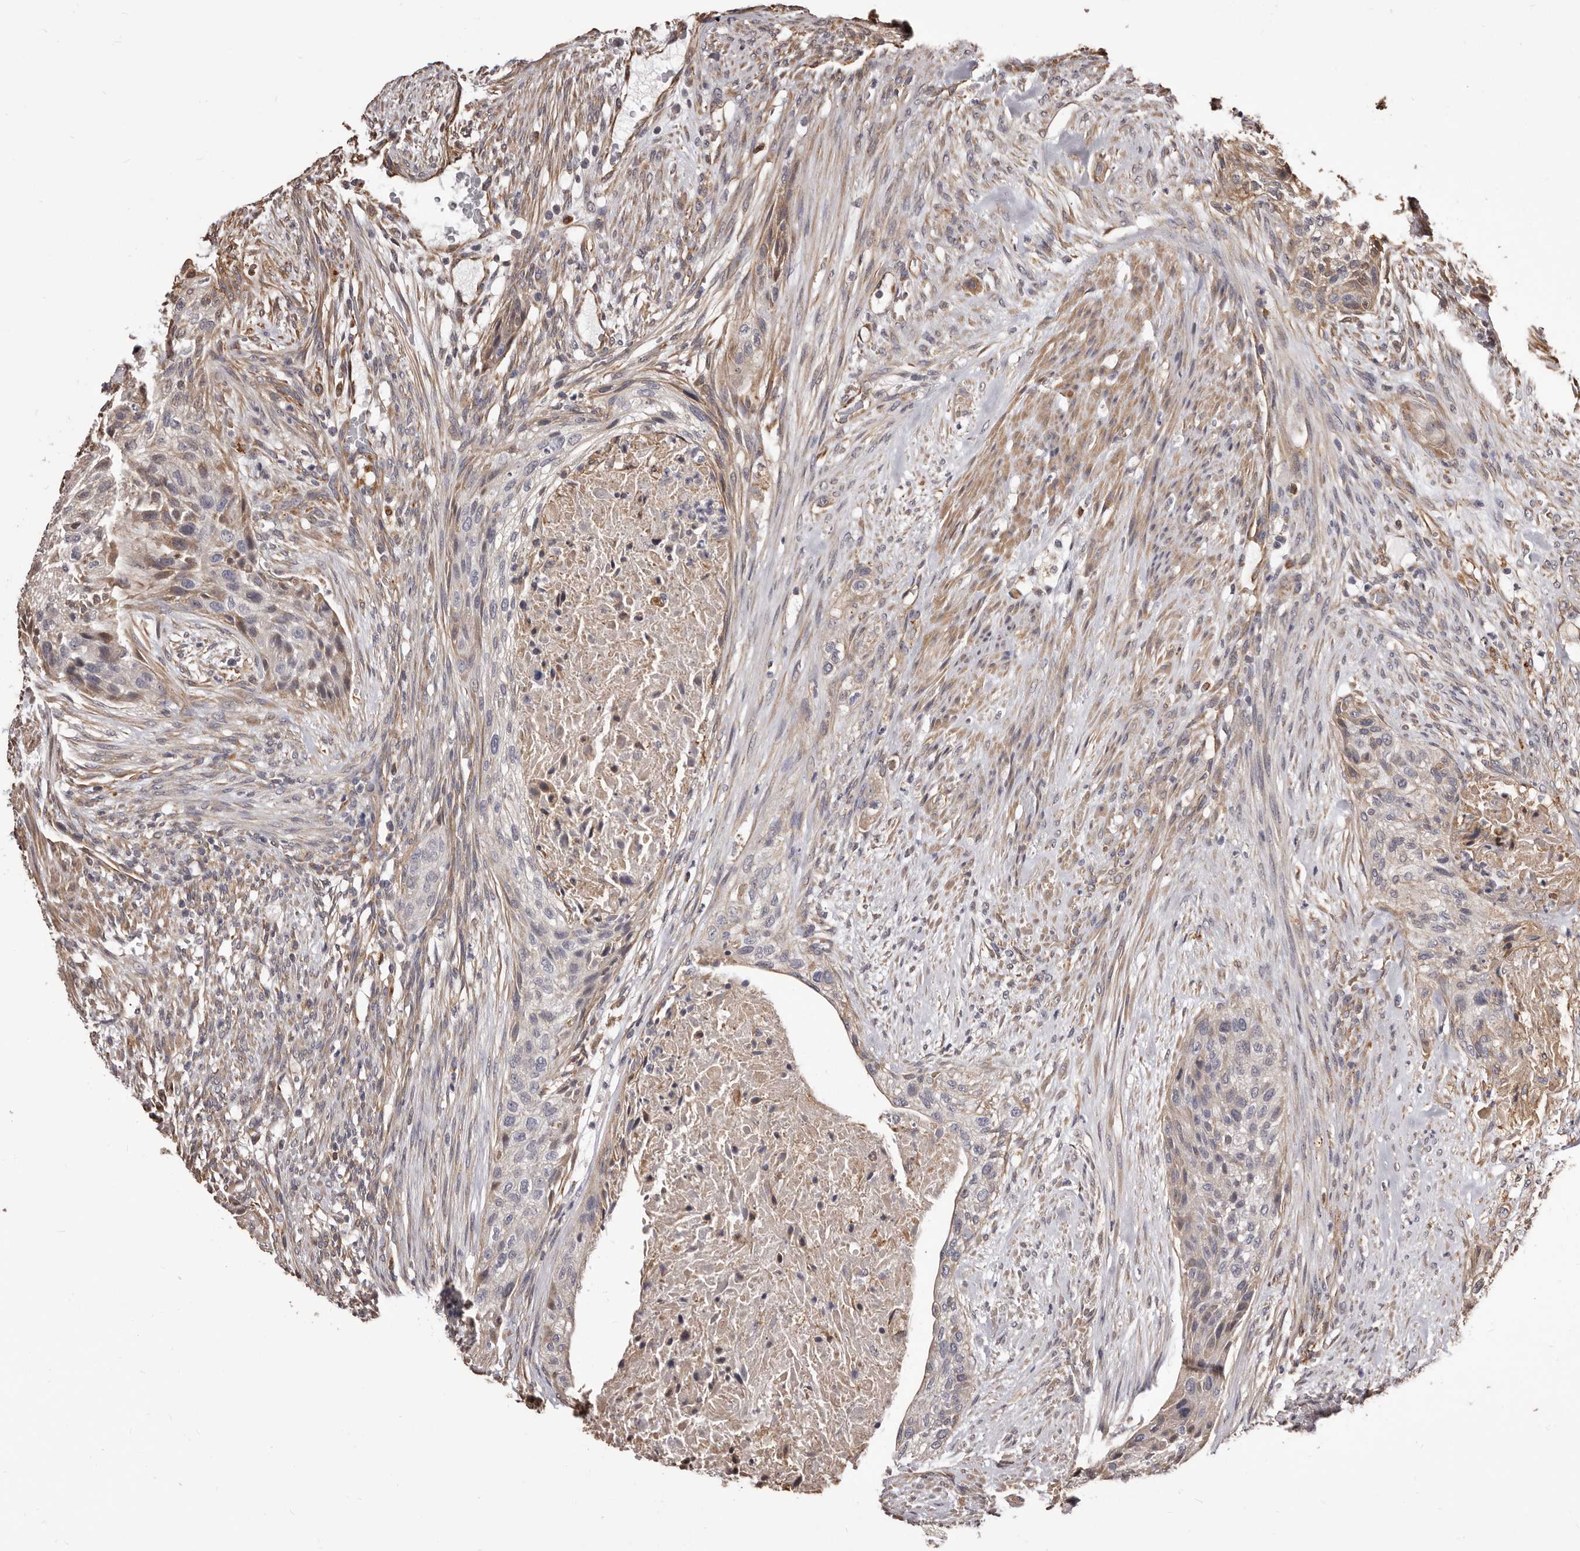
{"staining": {"intensity": "weak", "quantity": "<25%", "location": "cytoplasmic/membranous"}, "tissue": "urothelial cancer", "cell_type": "Tumor cells", "image_type": "cancer", "snomed": [{"axis": "morphology", "description": "Urothelial carcinoma, High grade"}, {"axis": "topography", "description": "Urinary bladder"}], "caption": "Tumor cells are negative for protein expression in human urothelial carcinoma (high-grade).", "gene": "ALPK1", "patient": {"sex": "male", "age": 35}}